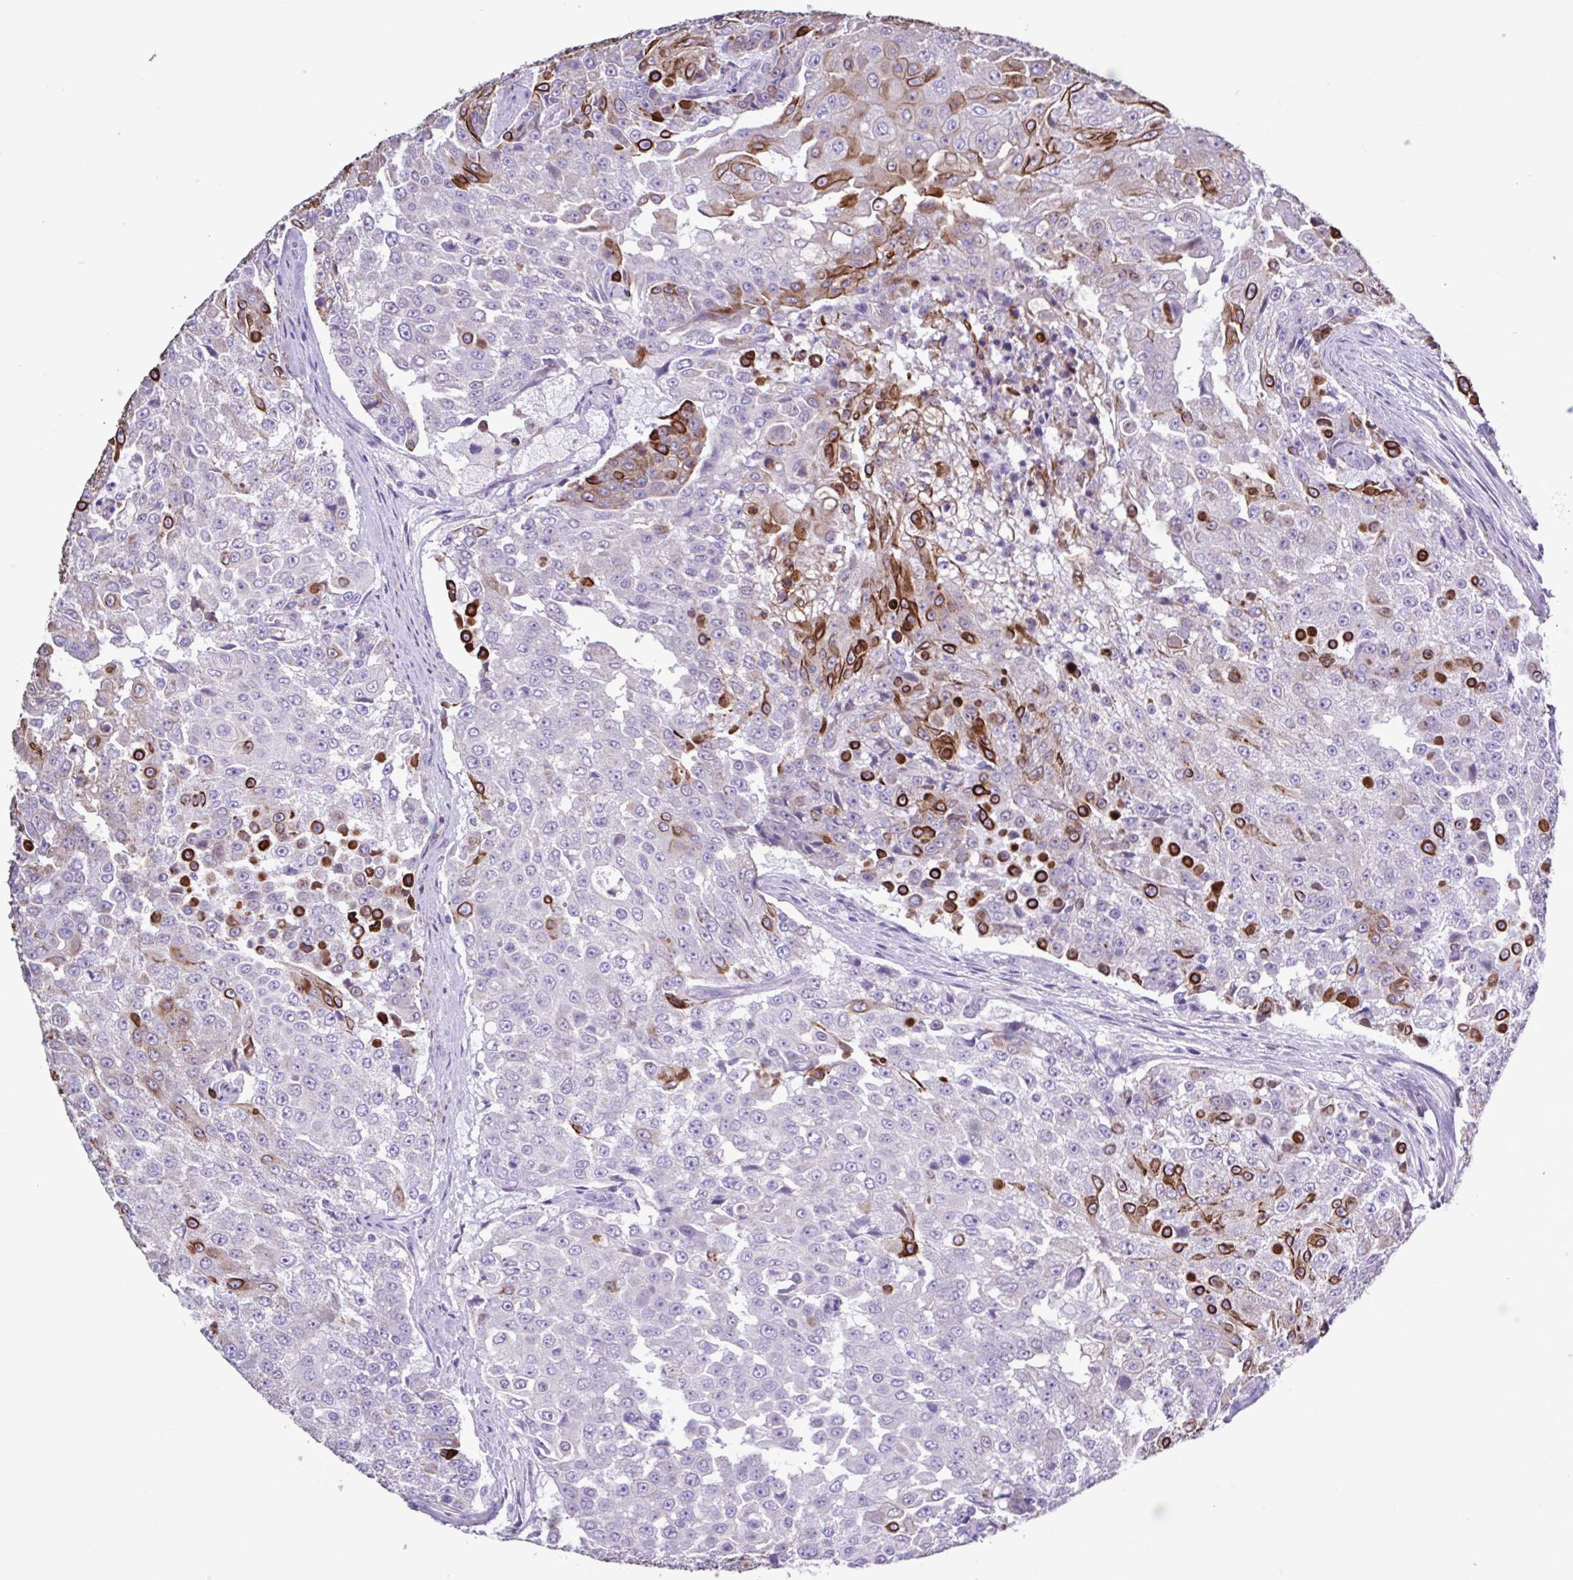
{"staining": {"intensity": "strong", "quantity": "25%-75%", "location": "cytoplasmic/membranous"}, "tissue": "urothelial cancer", "cell_type": "Tumor cells", "image_type": "cancer", "snomed": [{"axis": "morphology", "description": "Urothelial carcinoma, High grade"}, {"axis": "topography", "description": "Urinary bladder"}], "caption": "Brown immunohistochemical staining in urothelial cancer shows strong cytoplasmic/membranous staining in approximately 25%-75% of tumor cells. The staining was performed using DAB (3,3'-diaminobenzidine) to visualize the protein expression in brown, while the nuclei were stained in blue with hematoxylin (Magnification: 20x).", "gene": "PLA2G4E", "patient": {"sex": "female", "age": 63}}